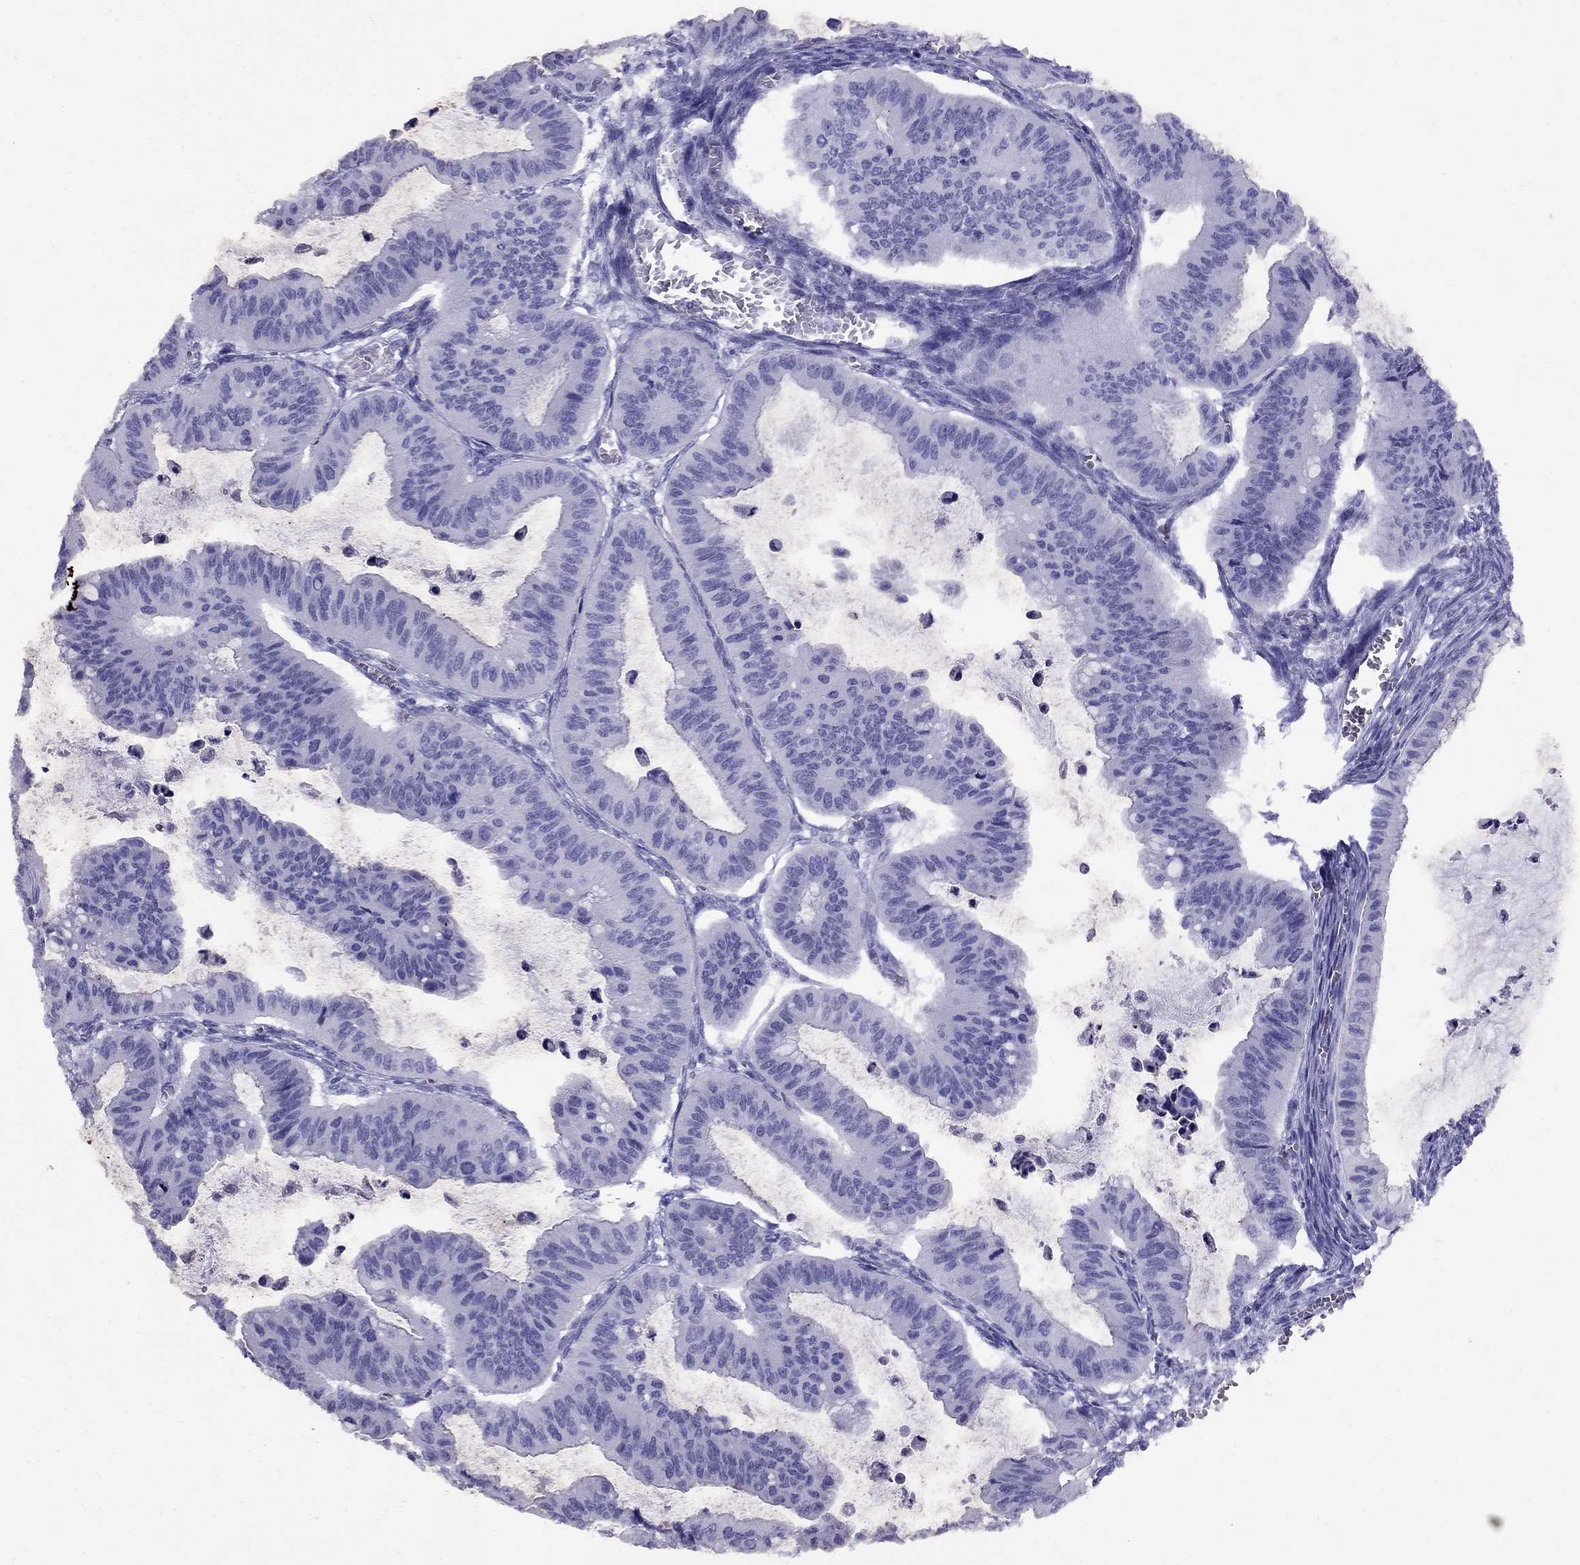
{"staining": {"intensity": "negative", "quantity": "none", "location": "none"}, "tissue": "ovarian cancer", "cell_type": "Tumor cells", "image_type": "cancer", "snomed": [{"axis": "morphology", "description": "Cystadenocarcinoma, mucinous, NOS"}, {"axis": "topography", "description": "Ovary"}], "caption": "A high-resolution image shows immunohistochemistry (IHC) staining of ovarian mucinous cystadenocarcinoma, which demonstrates no significant positivity in tumor cells.", "gene": "AVPR1B", "patient": {"sex": "female", "age": 72}}